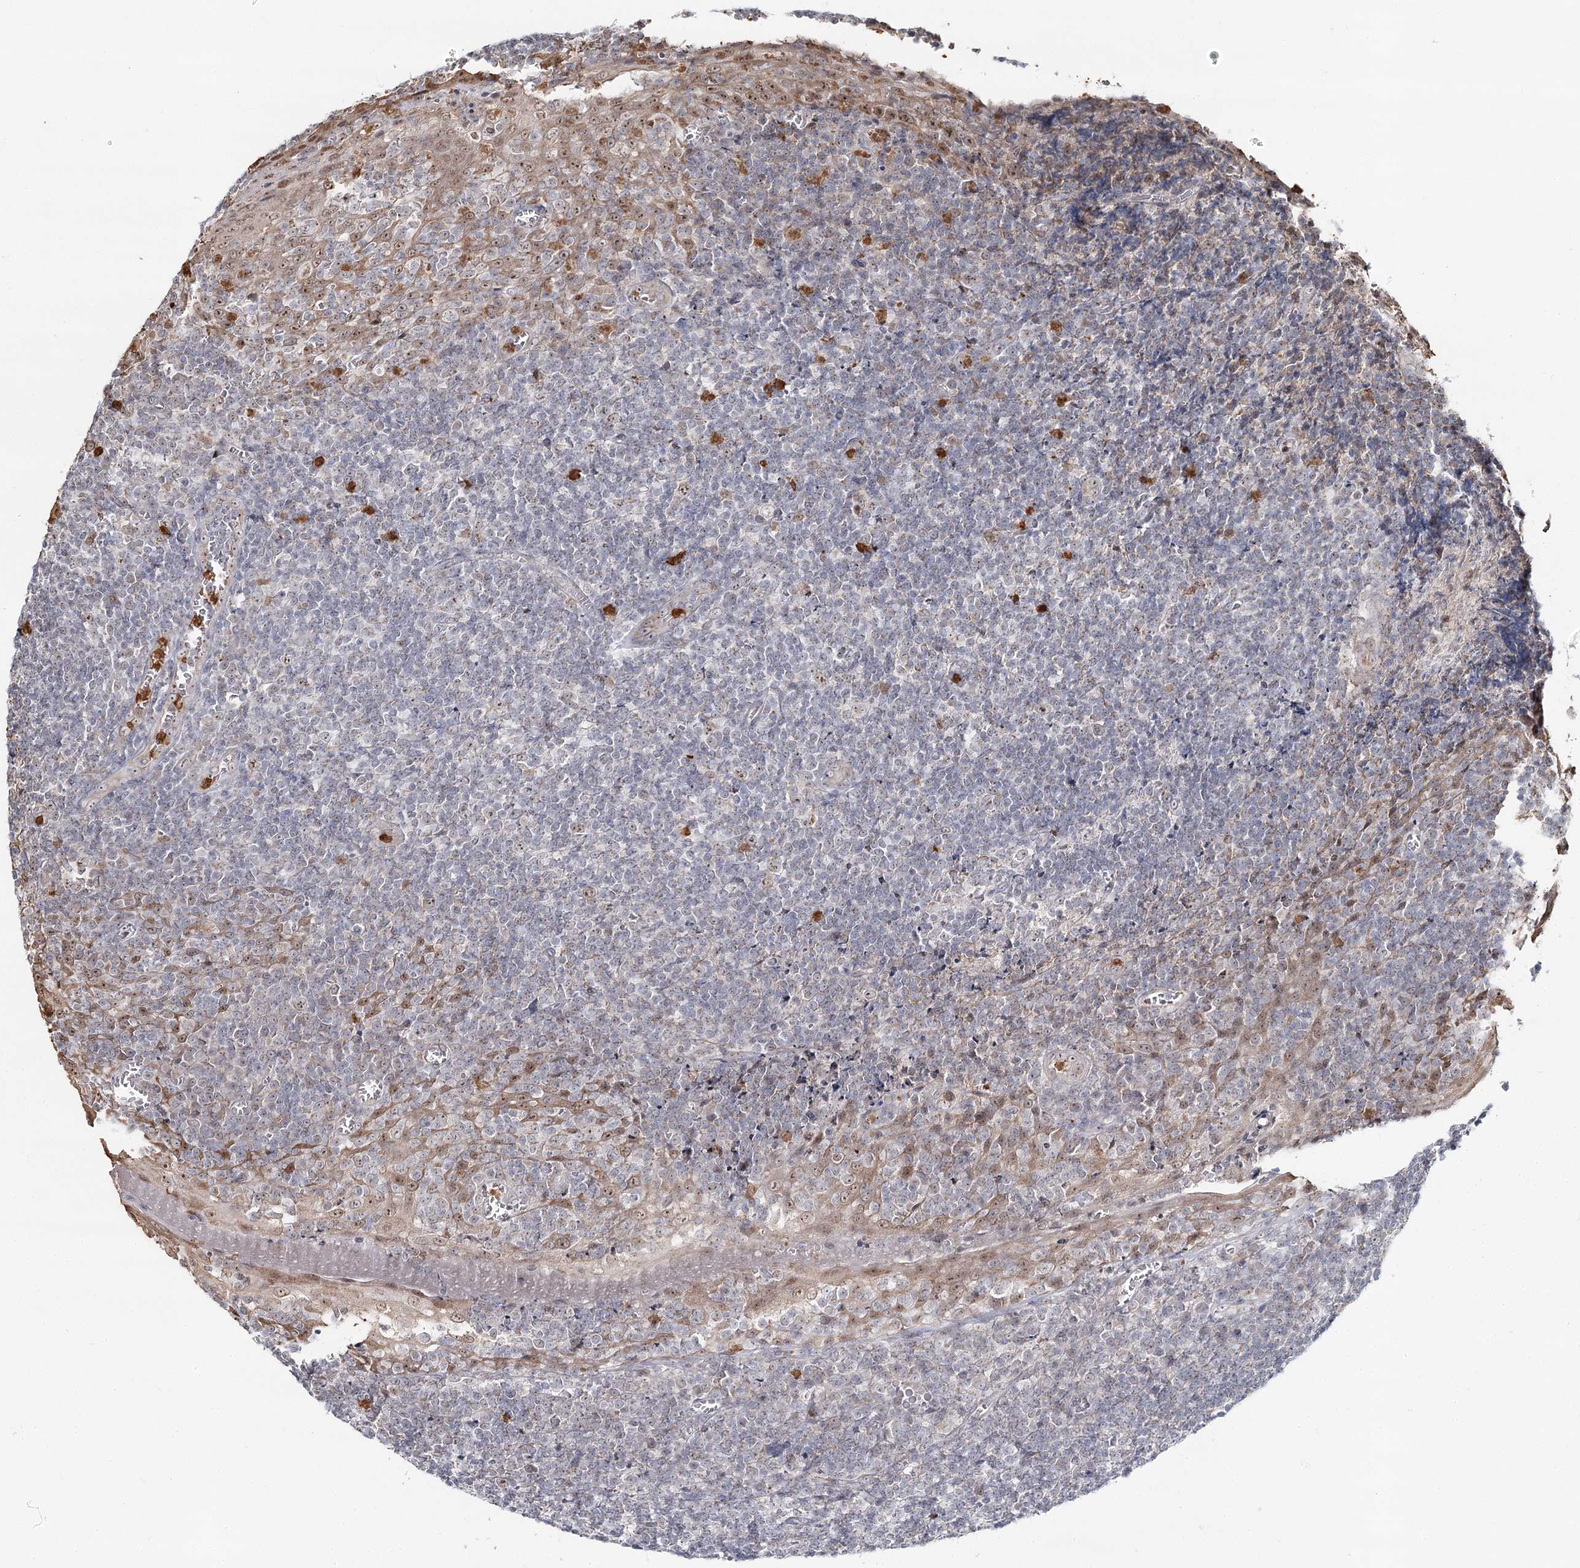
{"staining": {"intensity": "weak", "quantity": "<25%", "location": "cytoplasmic/membranous"}, "tissue": "tonsil", "cell_type": "Germinal center cells", "image_type": "normal", "snomed": [{"axis": "morphology", "description": "Normal tissue, NOS"}, {"axis": "topography", "description": "Tonsil"}], "caption": "Histopathology image shows no significant protein staining in germinal center cells of unremarkable tonsil.", "gene": "ATAD1", "patient": {"sex": "male", "age": 37}}